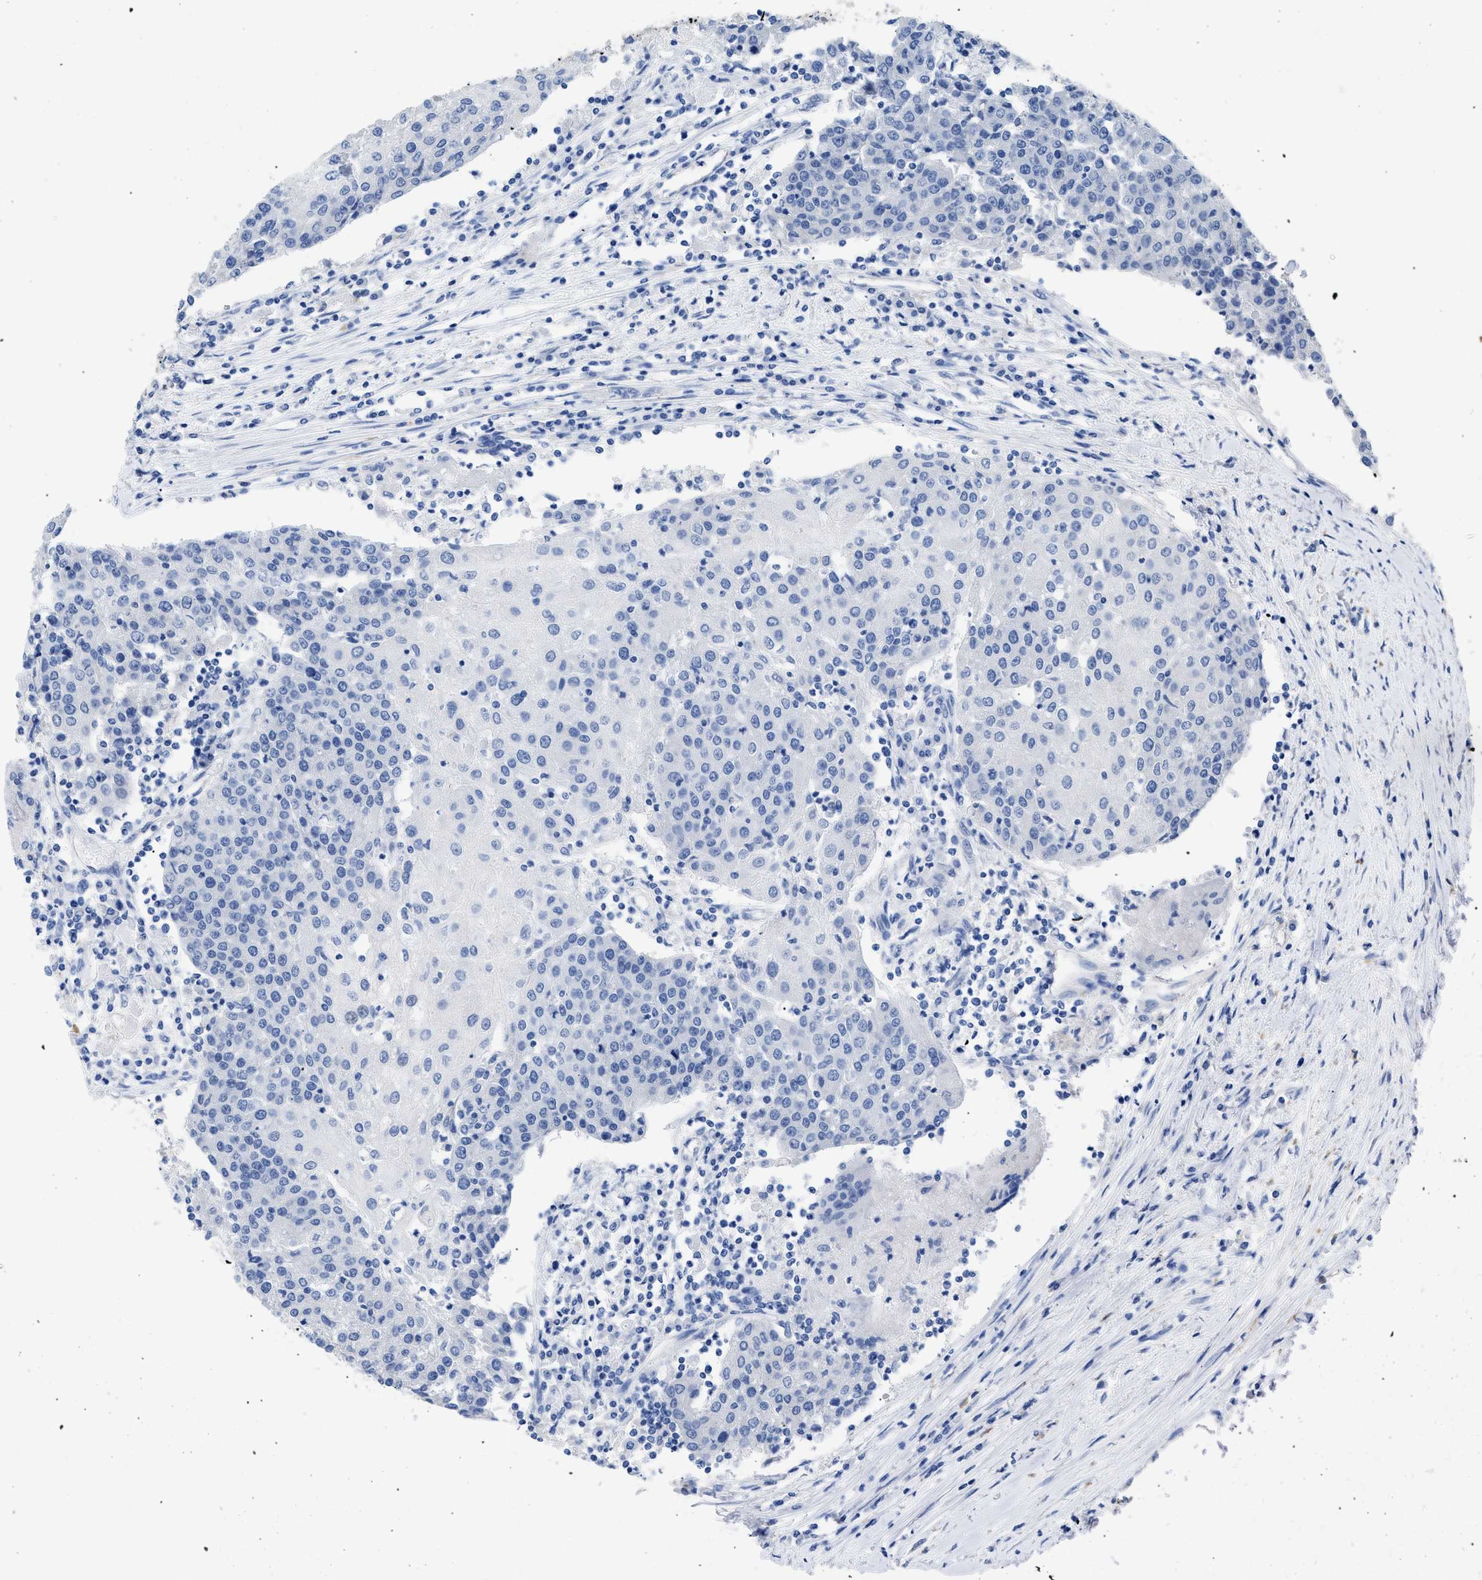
{"staining": {"intensity": "negative", "quantity": "none", "location": "none"}, "tissue": "urothelial cancer", "cell_type": "Tumor cells", "image_type": "cancer", "snomed": [{"axis": "morphology", "description": "Urothelial carcinoma, High grade"}, {"axis": "topography", "description": "Urinary bladder"}], "caption": "A high-resolution histopathology image shows immunohistochemistry (IHC) staining of urothelial carcinoma (high-grade), which reveals no significant positivity in tumor cells.", "gene": "APOBEC2", "patient": {"sex": "female", "age": 85}}